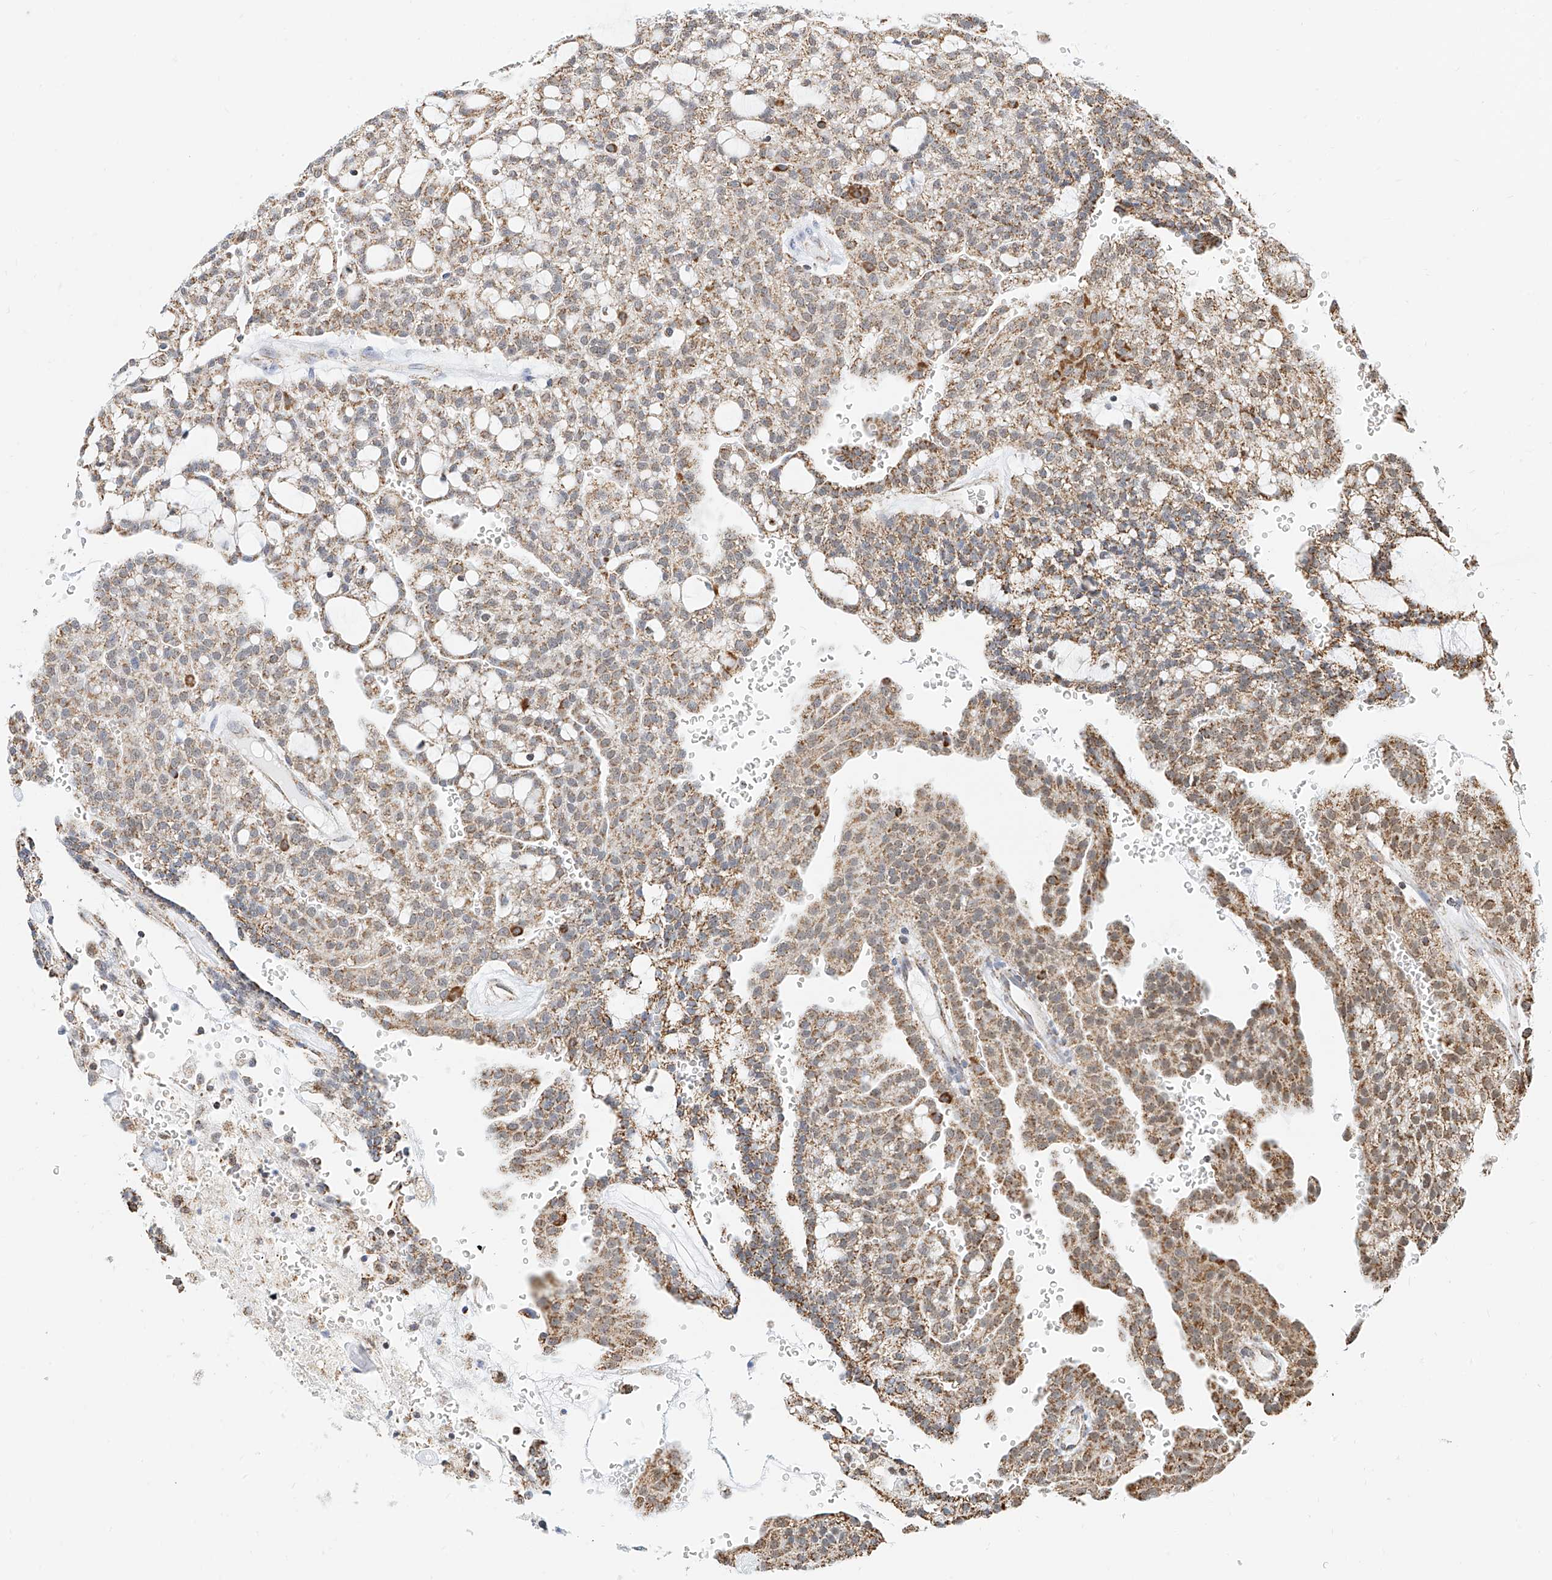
{"staining": {"intensity": "moderate", "quantity": ">75%", "location": "cytoplasmic/membranous"}, "tissue": "renal cancer", "cell_type": "Tumor cells", "image_type": "cancer", "snomed": [{"axis": "morphology", "description": "Adenocarcinoma, NOS"}, {"axis": "topography", "description": "Kidney"}], "caption": "The image demonstrates staining of renal cancer, revealing moderate cytoplasmic/membranous protein positivity (brown color) within tumor cells.", "gene": "NALCN", "patient": {"sex": "male", "age": 63}}